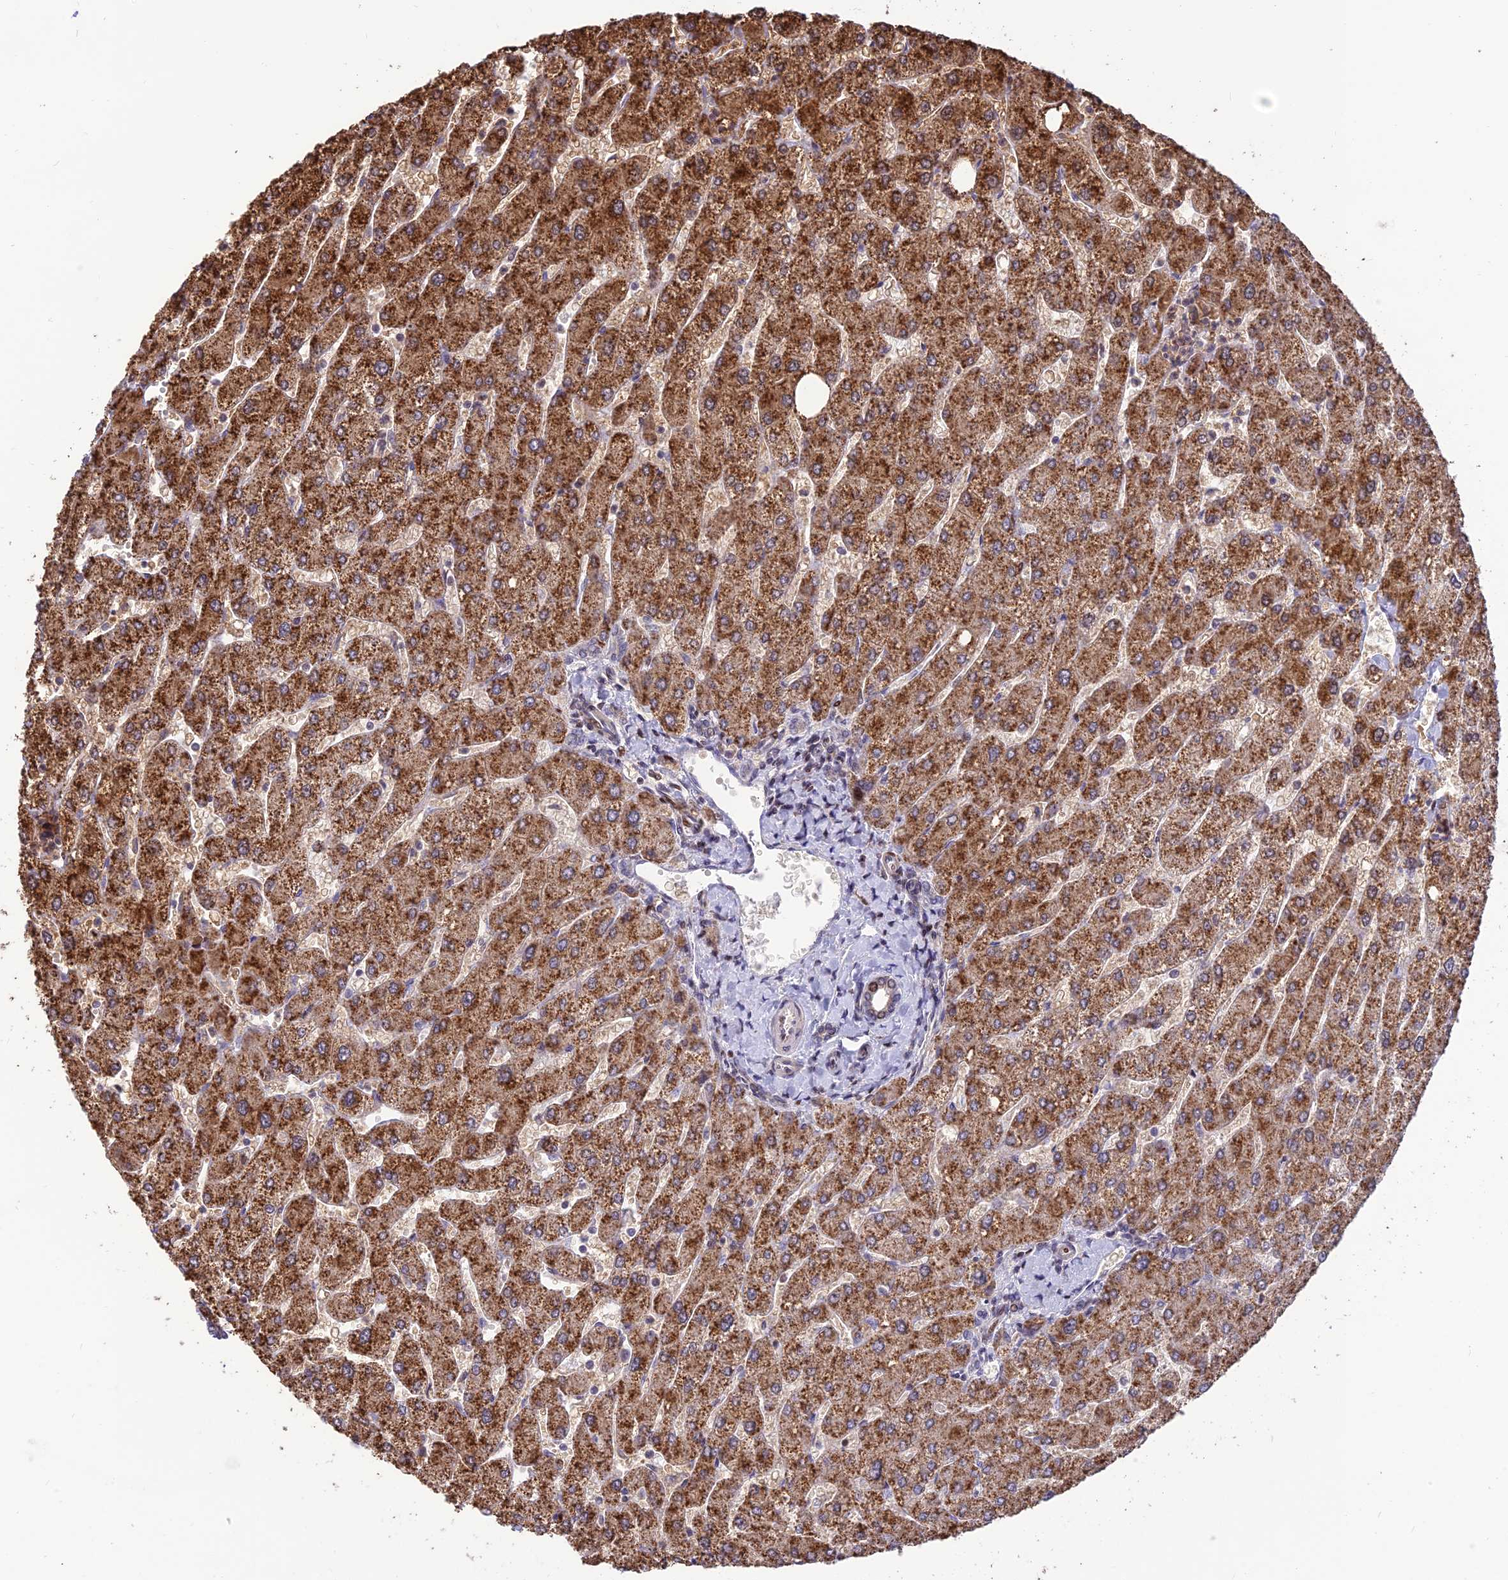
{"staining": {"intensity": "moderate", "quantity": "25%-75%", "location": "cytoplasmic/membranous,nuclear"}, "tissue": "liver", "cell_type": "Cholangiocytes", "image_type": "normal", "snomed": [{"axis": "morphology", "description": "Normal tissue, NOS"}, {"axis": "topography", "description": "Liver"}], "caption": "Unremarkable liver demonstrates moderate cytoplasmic/membranous,nuclear expression in about 25%-75% of cholangiocytes.", "gene": "FAM186B", "patient": {"sex": "male", "age": 55}}